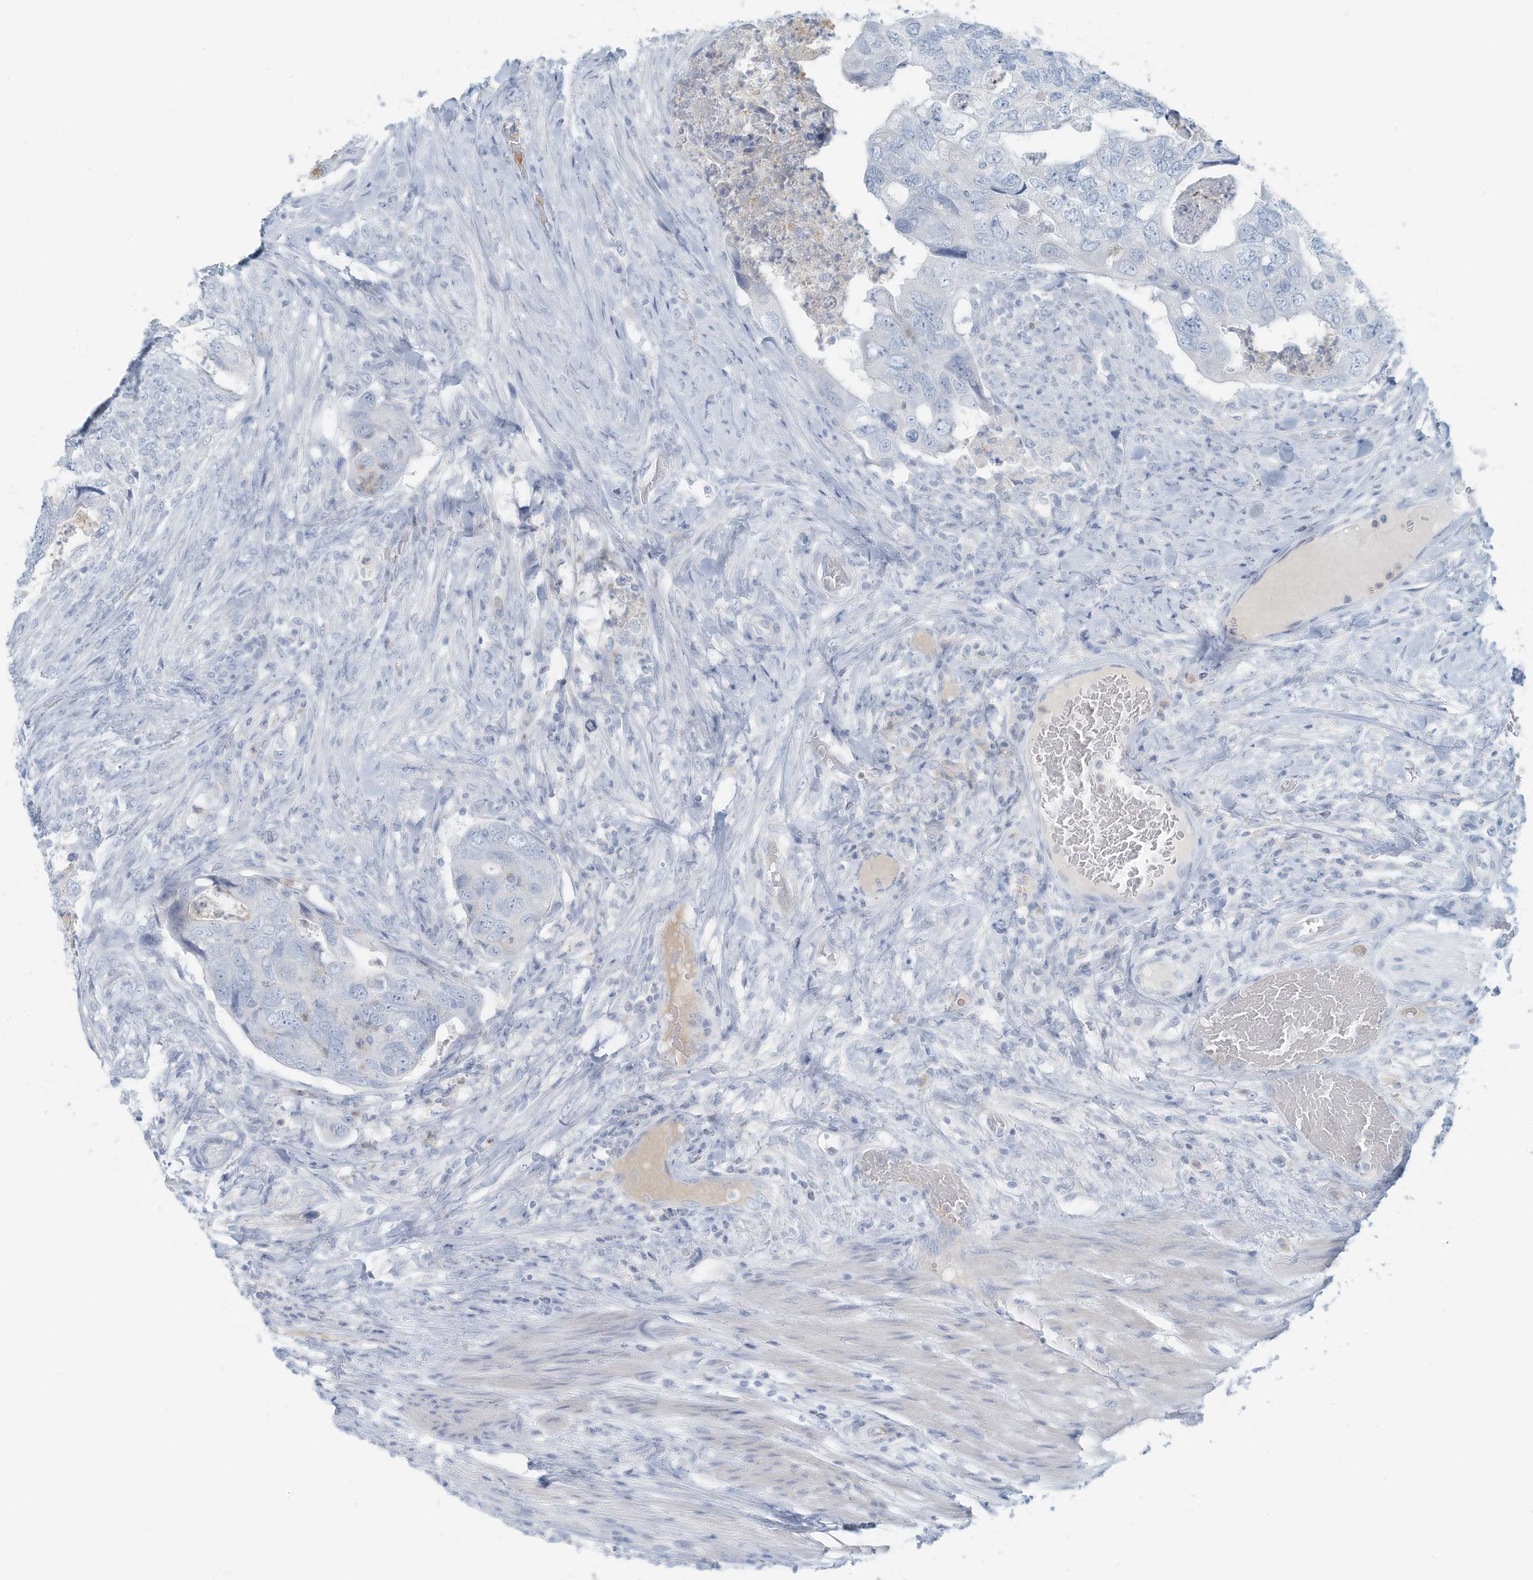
{"staining": {"intensity": "negative", "quantity": "none", "location": "none"}, "tissue": "colorectal cancer", "cell_type": "Tumor cells", "image_type": "cancer", "snomed": [{"axis": "morphology", "description": "Adenocarcinoma, NOS"}, {"axis": "topography", "description": "Rectum"}], "caption": "IHC photomicrograph of neoplastic tissue: human adenocarcinoma (colorectal) stained with DAB shows no significant protein expression in tumor cells.", "gene": "ERI2", "patient": {"sex": "male", "age": 63}}